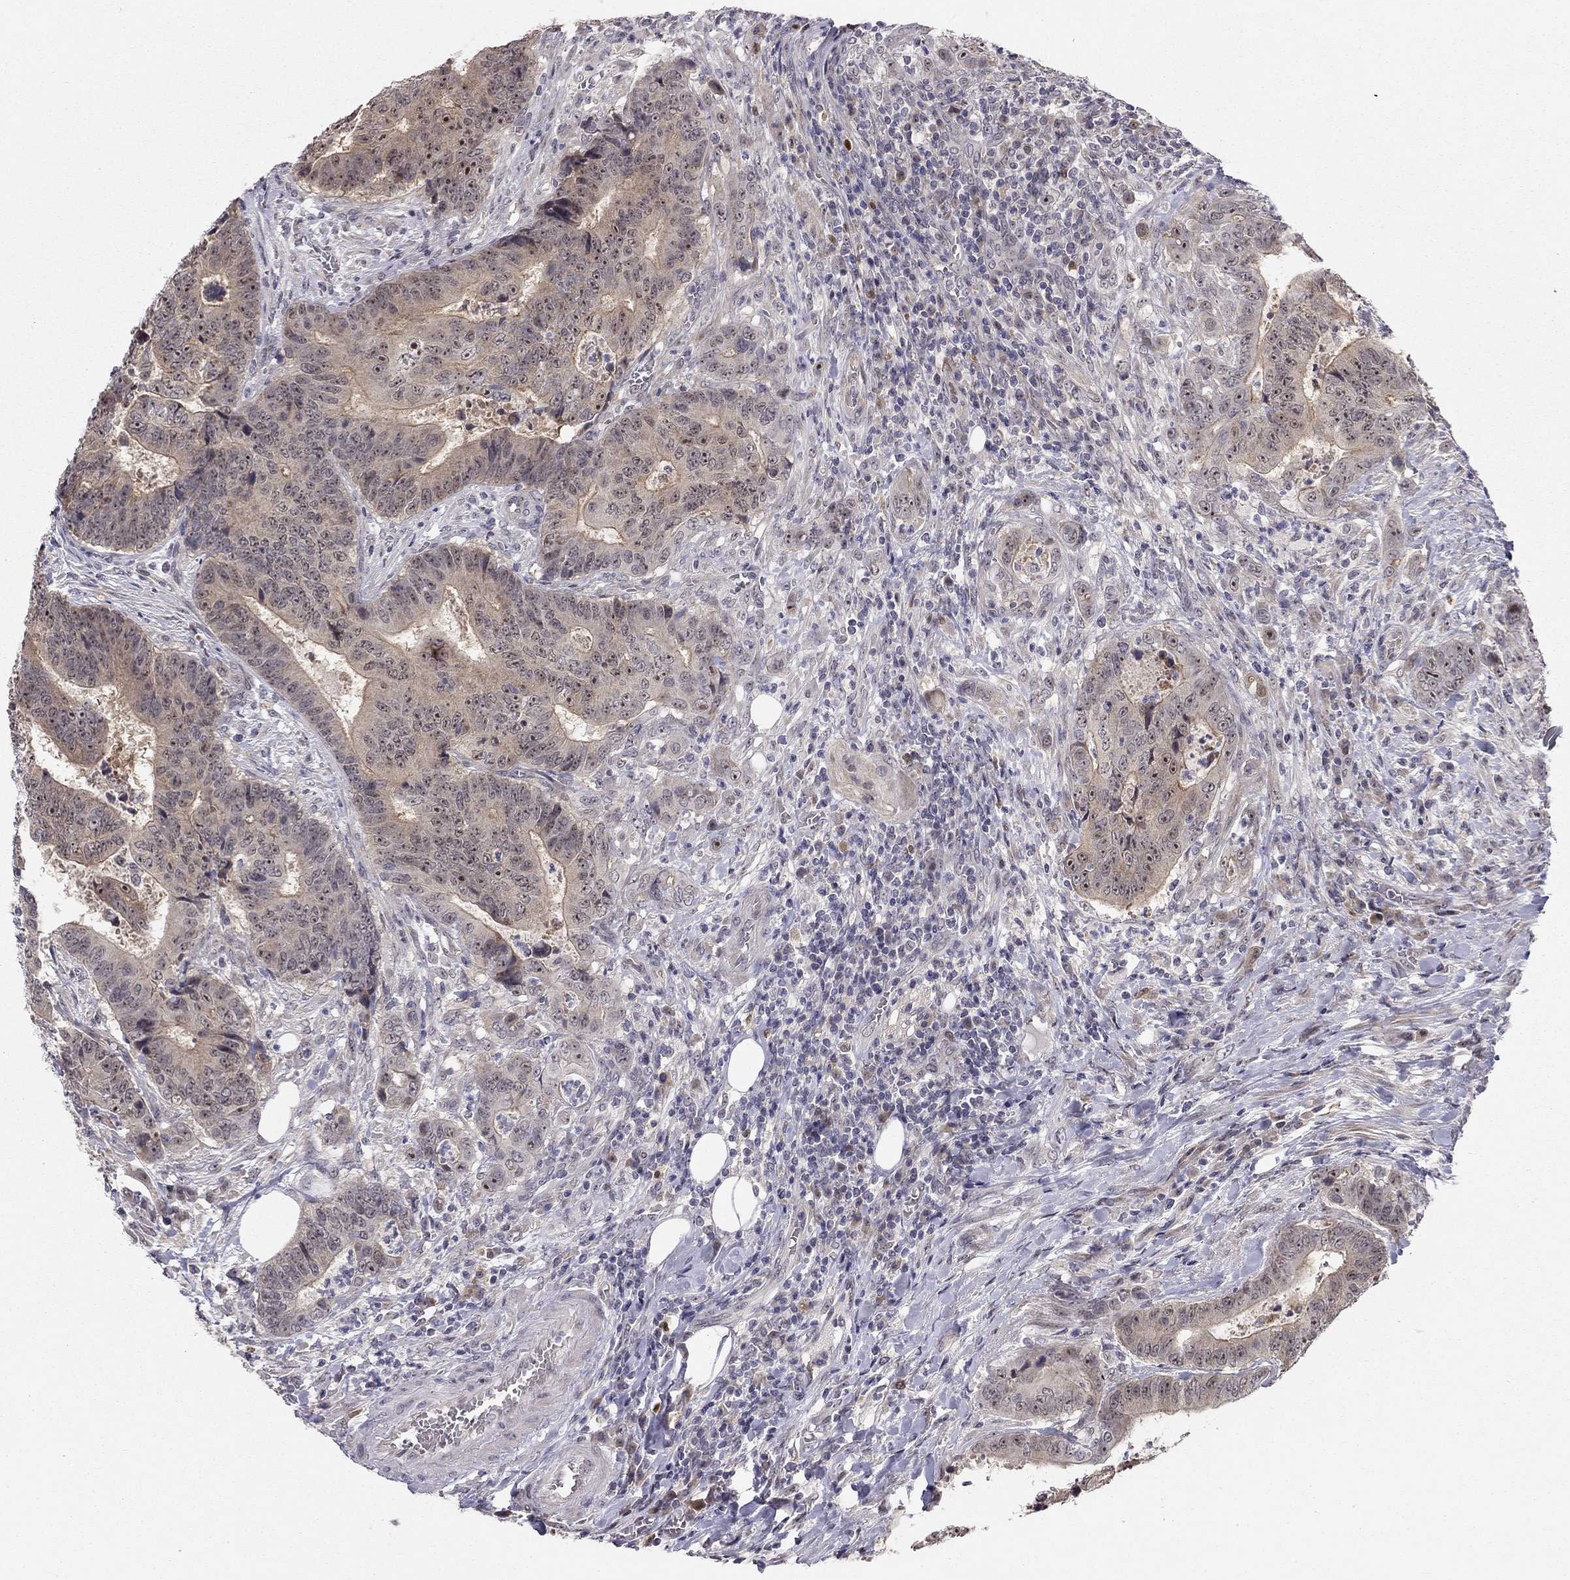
{"staining": {"intensity": "weak", "quantity": "25%-75%", "location": "cytoplasmic/membranous,nuclear"}, "tissue": "colorectal cancer", "cell_type": "Tumor cells", "image_type": "cancer", "snomed": [{"axis": "morphology", "description": "Adenocarcinoma, NOS"}, {"axis": "topography", "description": "Colon"}], "caption": "There is low levels of weak cytoplasmic/membranous and nuclear staining in tumor cells of colorectal cancer (adenocarcinoma), as demonstrated by immunohistochemical staining (brown color).", "gene": "STXBP6", "patient": {"sex": "female", "age": 48}}